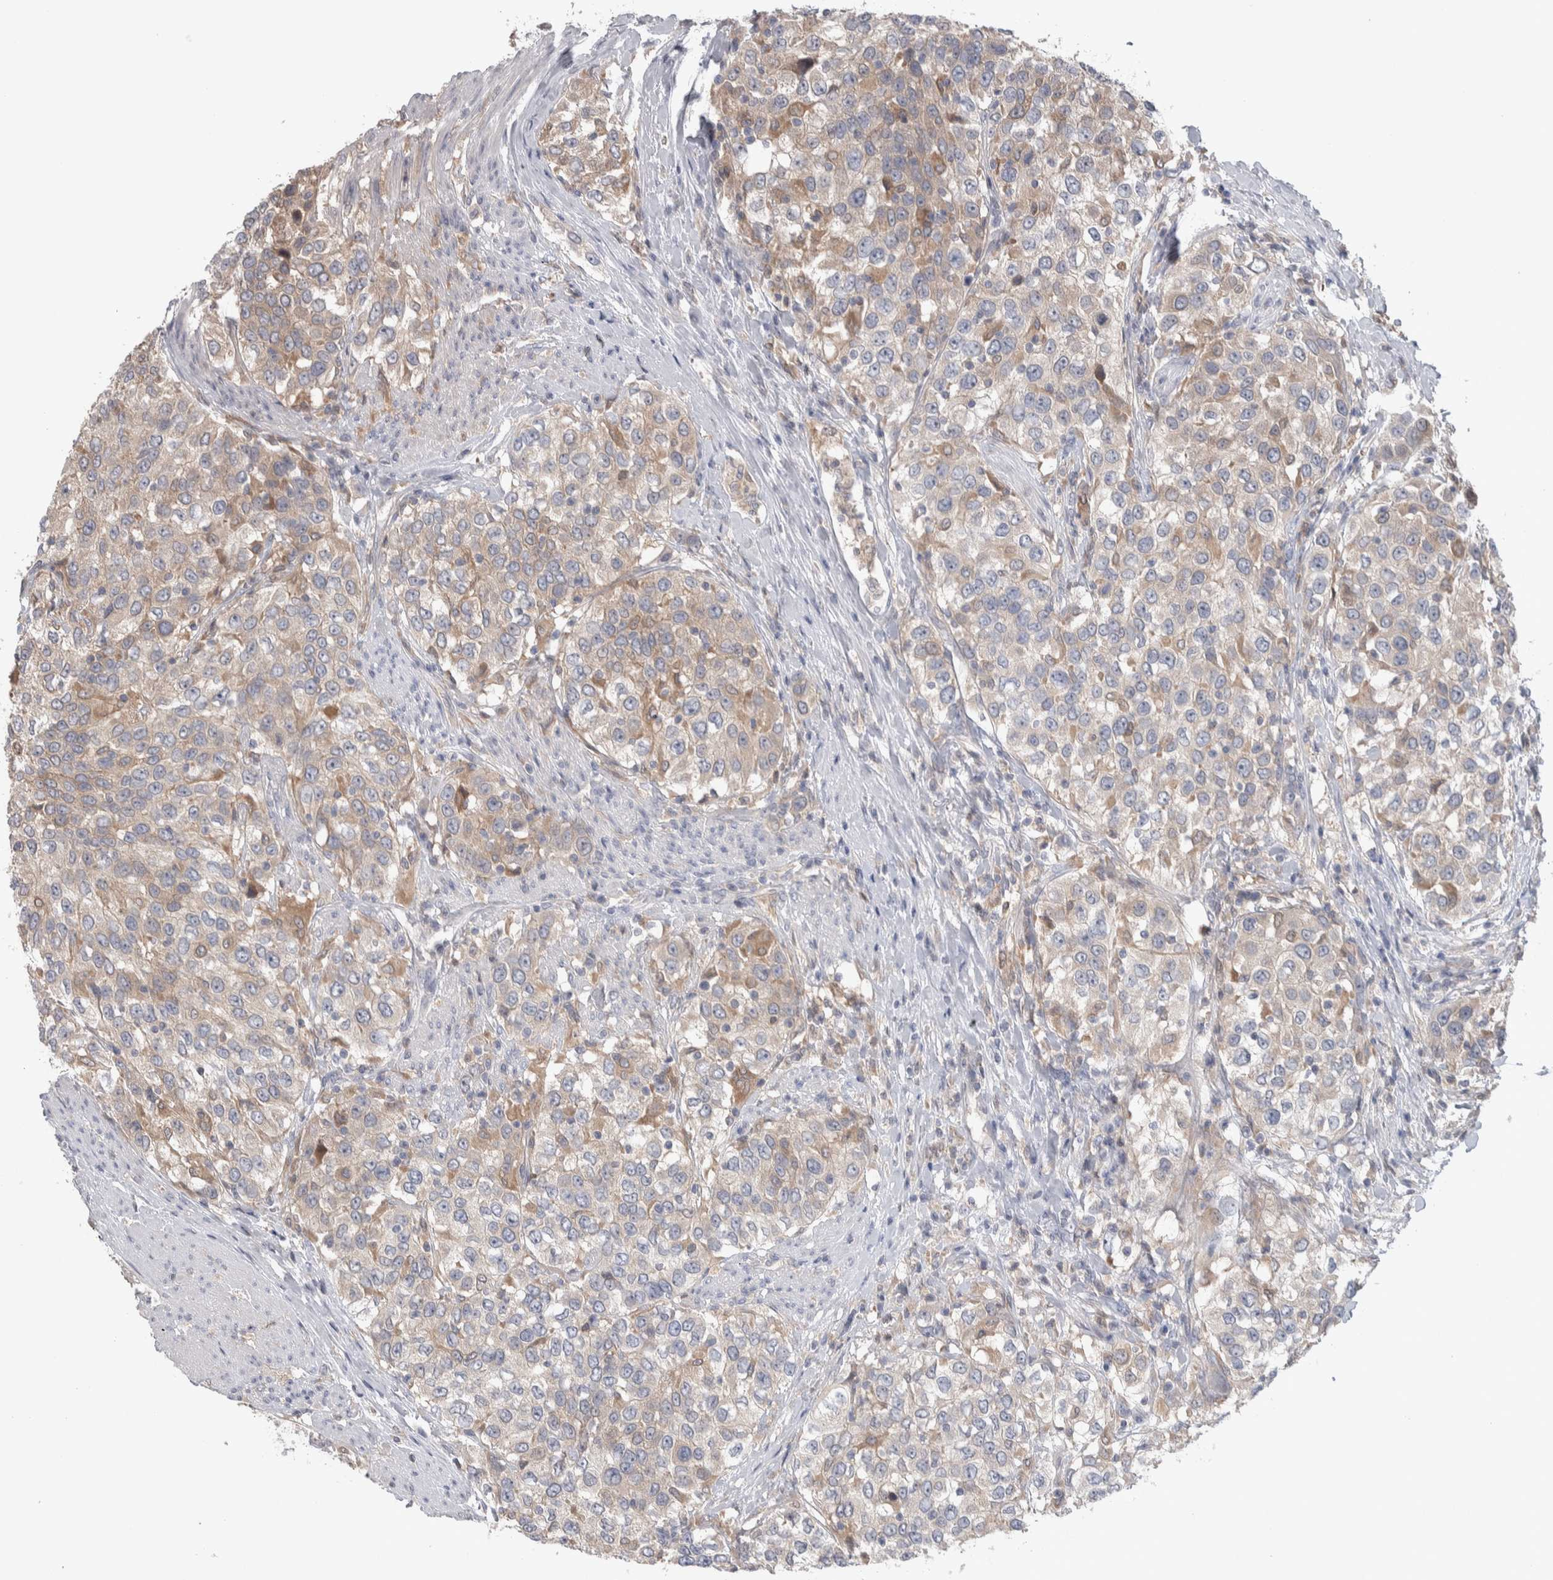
{"staining": {"intensity": "weak", "quantity": "25%-75%", "location": "cytoplasmic/membranous"}, "tissue": "urothelial cancer", "cell_type": "Tumor cells", "image_type": "cancer", "snomed": [{"axis": "morphology", "description": "Urothelial carcinoma, High grade"}, {"axis": "topography", "description": "Urinary bladder"}], "caption": "Human urothelial cancer stained for a protein (brown) exhibits weak cytoplasmic/membranous positive positivity in about 25%-75% of tumor cells.", "gene": "HTATIP2", "patient": {"sex": "female", "age": 80}}